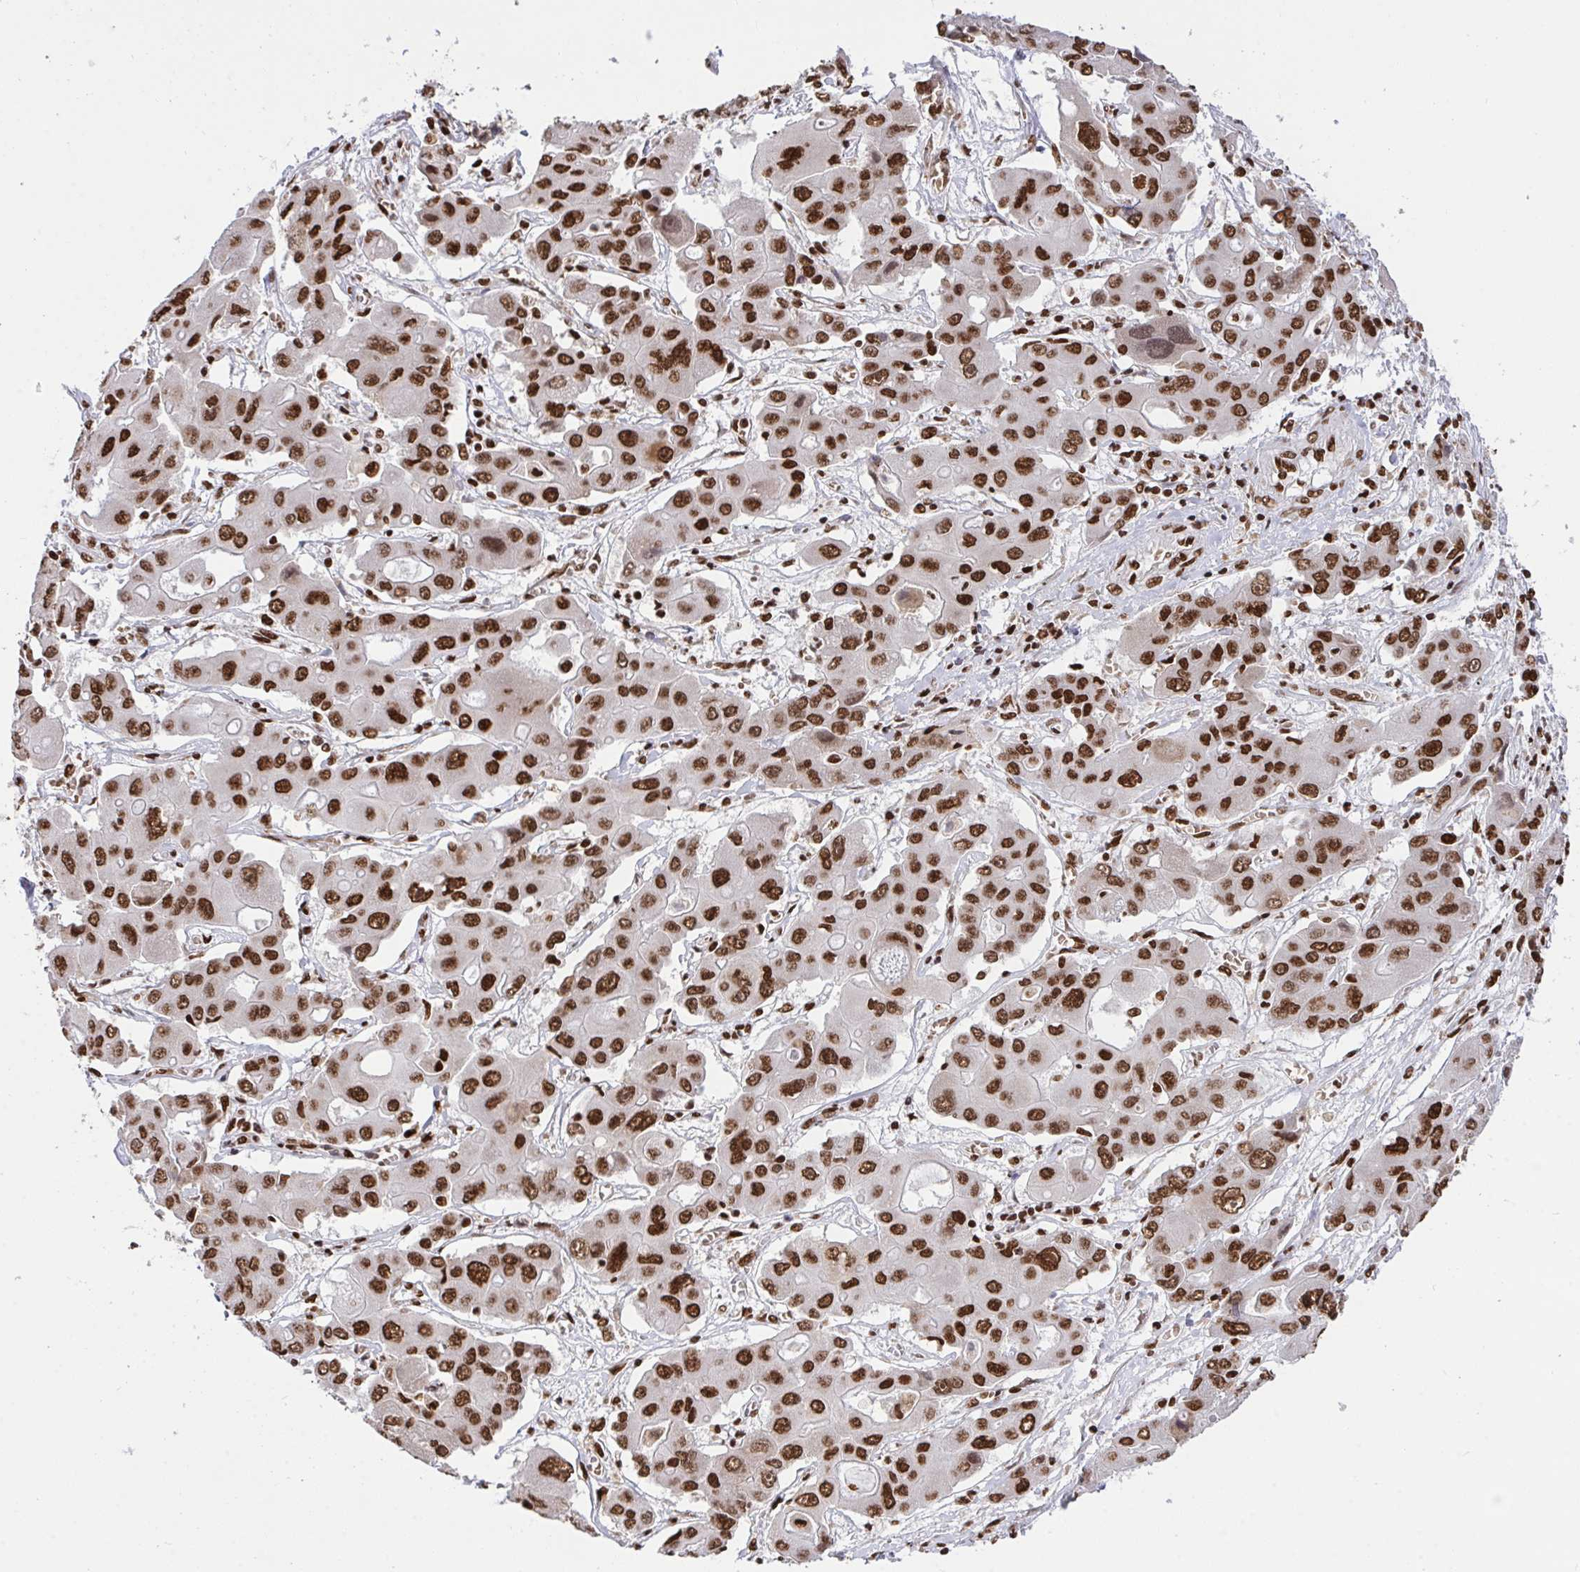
{"staining": {"intensity": "moderate", "quantity": ">75%", "location": "nuclear"}, "tissue": "liver cancer", "cell_type": "Tumor cells", "image_type": "cancer", "snomed": [{"axis": "morphology", "description": "Cholangiocarcinoma"}, {"axis": "topography", "description": "Liver"}], "caption": "The immunohistochemical stain highlights moderate nuclear positivity in tumor cells of liver cholangiocarcinoma tissue. (DAB IHC, brown staining for protein, blue staining for nuclei).", "gene": "HNRNPL", "patient": {"sex": "male", "age": 67}}